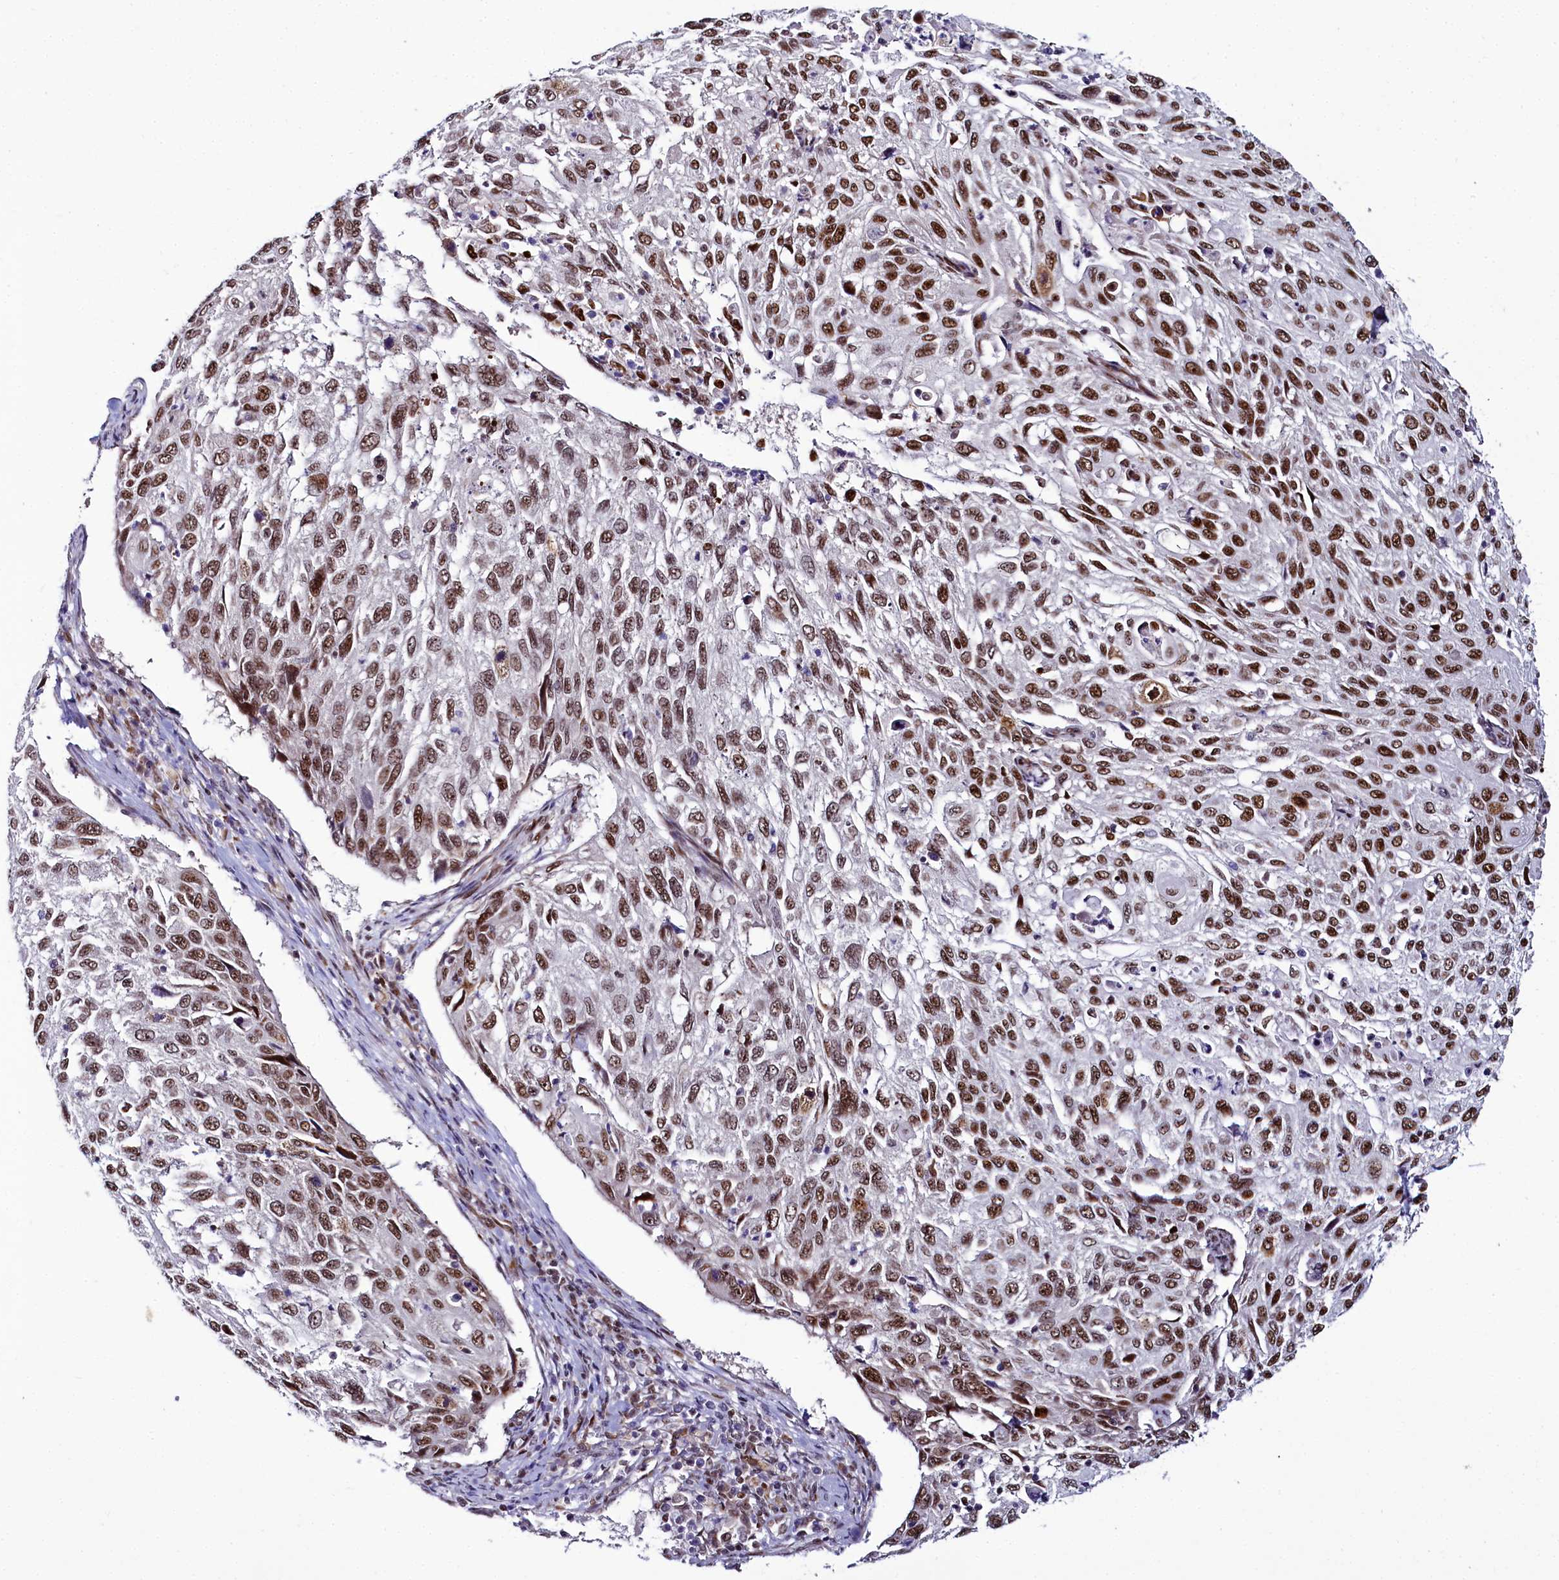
{"staining": {"intensity": "moderate", "quantity": ">75%", "location": "nuclear"}, "tissue": "cervical cancer", "cell_type": "Tumor cells", "image_type": "cancer", "snomed": [{"axis": "morphology", "description": "Squamous cell carcinoma, NOS"}, {"axis": "topography", "description": "Cervix"}], "caption": "Human cervical squamous cell carcinoma stained with a brown dye shows moderate nuclear positive expression in approximately >75% of tumor cells.", "gene": "TCOF1", "patient": {"sex": "female", "age": 70}}